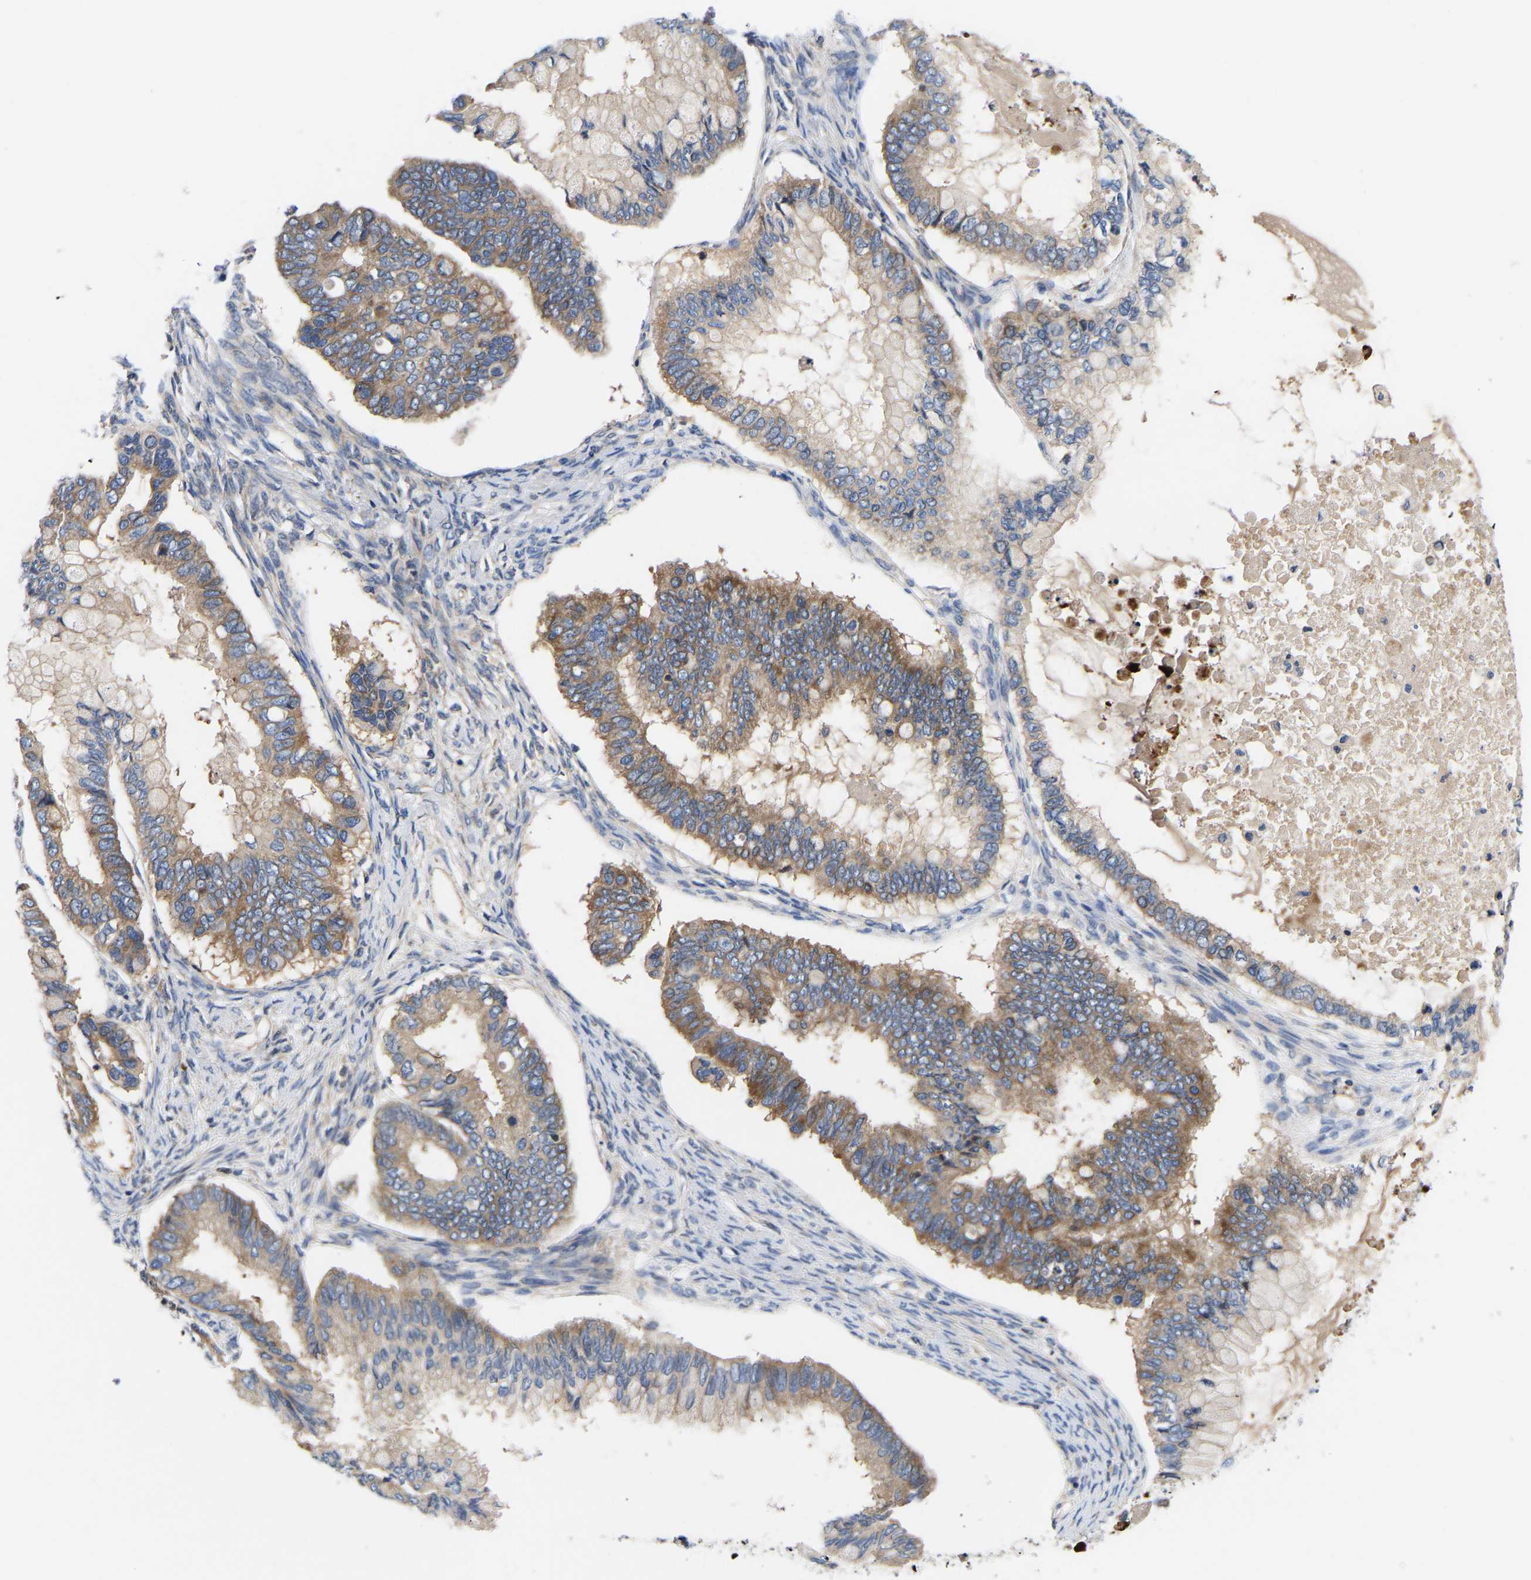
{"staining": {"intensity": "moderate", "quantity": ">75%", "location": "cytoplasmic/membranous"}, "tissue": "ovarian cancer", "cell_type": "Tumor cells", "image_type": "cancer", "snomed": [{"axis": "morphology", "description": "Cystadenocarcinoma, mucinous, NOS"}, {"axis": "topography", "description": "Ovary"}], "caption": "The photomicrograph shows staining of ovarian cancer (mucinous cystadenocarcinoma), revealing moderate cytoplasmic/membranous protein expression (brown color) within tumor cells.", "gene": "AIMP2", "patient": {"sex": "female", "age": 80}}